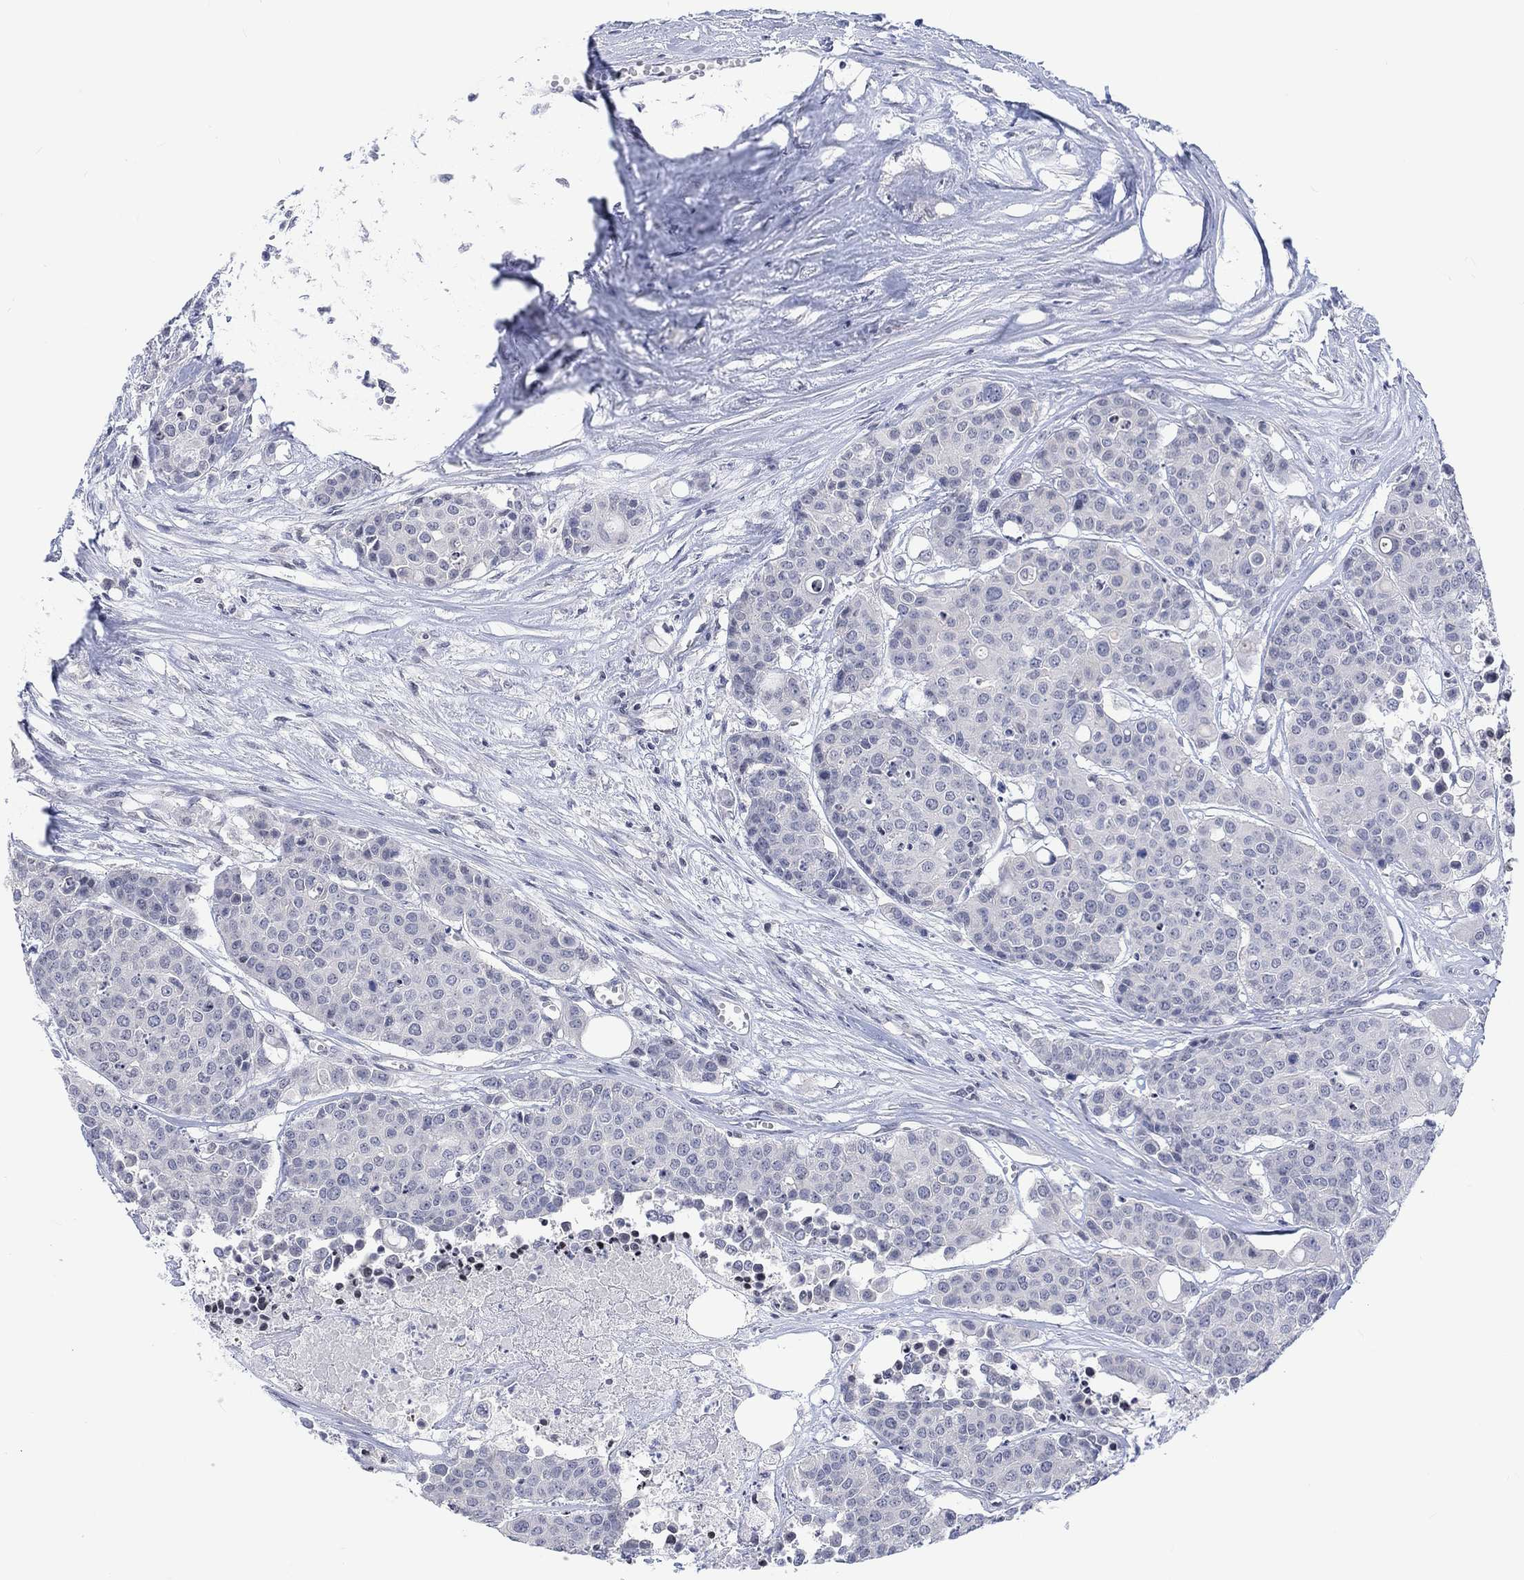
{"staining": {"intensity": "negative", "quantity": "none", "location": "none"}, "tissue": "carcinoid", "cell_type": "Tumor cells", "image_type": "cancer", "snomed": [{"axis": "morphology", "description": "Carcinoid, malignant, NOS"}, {"axis": "topography", "description": "Colon"}], "caption": "This is a micrograph of immunohistochemistry staining of carcinoid, which shows no positivity in tumor cells. The staining was performed using DAB to visualize the protein expression in brown, while the nuclei were stained in blue with hematoxylin (Magnification: 20x).", "gene": "DCX", "patient": {"sex": "male", "age": 81}}